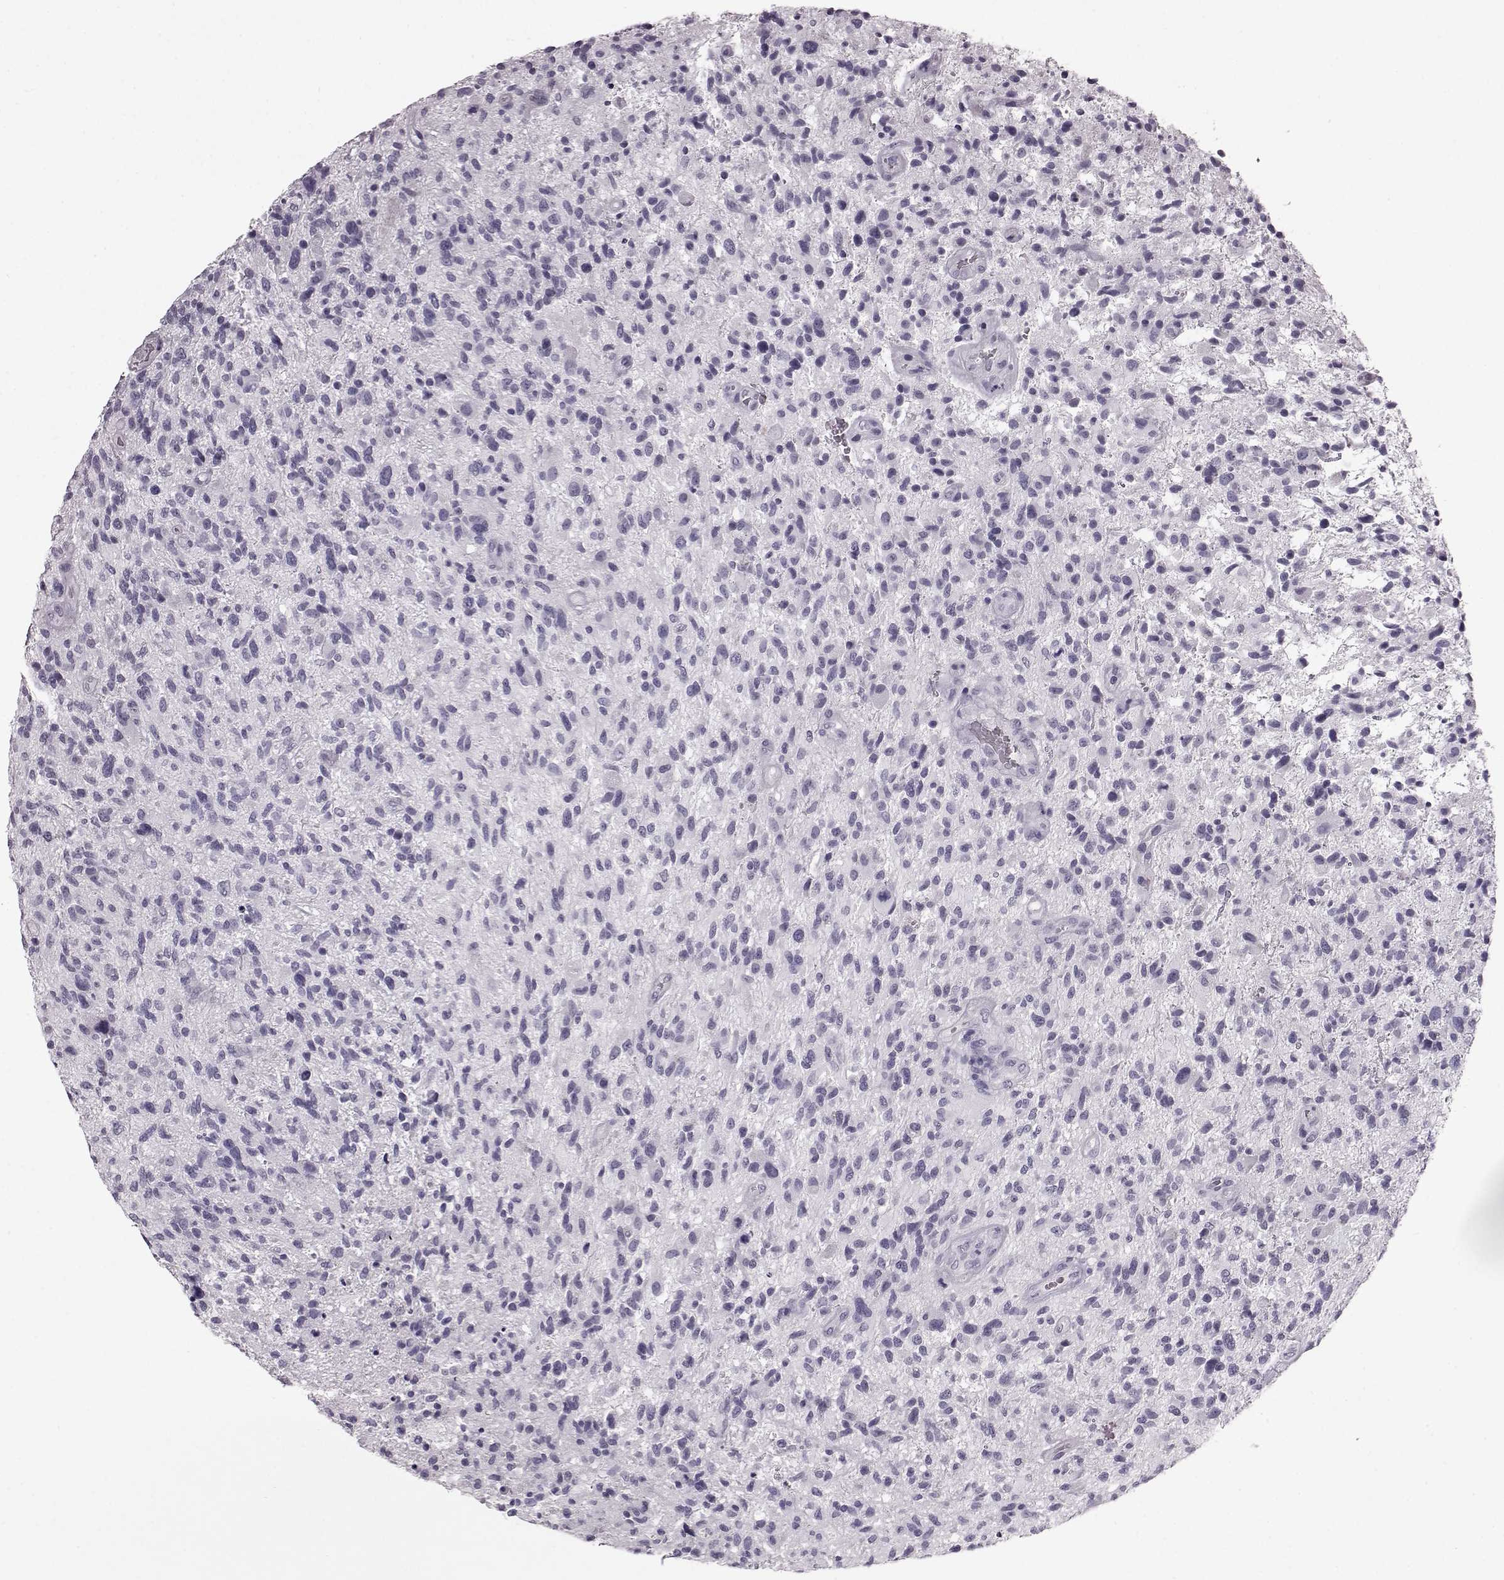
{"staining": {"intensity": "negative", "quantity": "none", "location": "none"}, "tissue": "glioma", "cell_type": "Tumor cells", "image_type": "cancer", "snomed": [{"axis": "morphology", "description": "Glioma, malignant, High grade"}, {"axis": "topography", "description": "Brain"}], "caption": "A photomicrograph of glioma stained for a protein demonstrates no brown staining in tumor cells.", "gene": "AIPL1", "patient": {"sex": "male", "age": 47}}